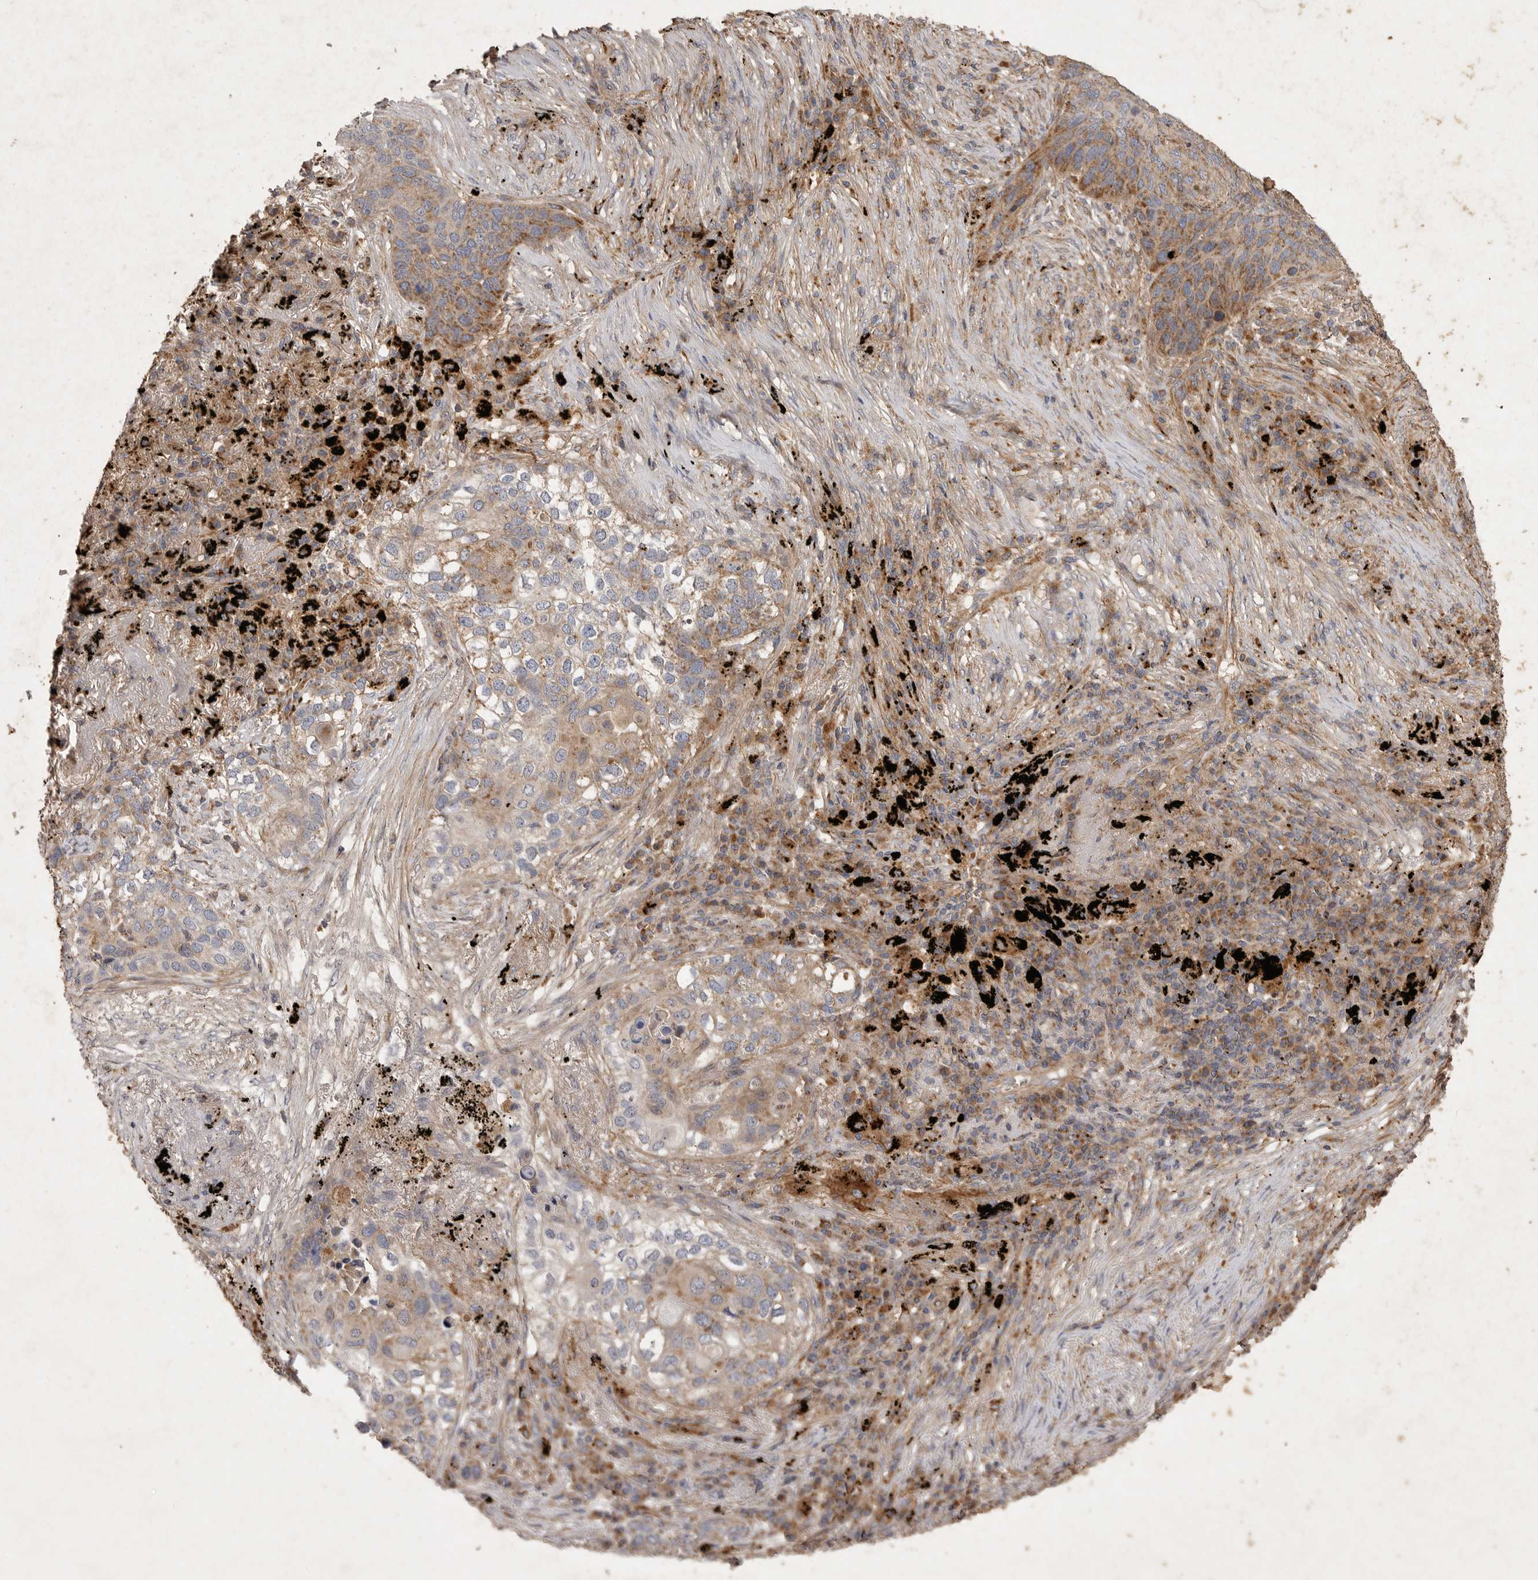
{"staining": {"intensity": "moderate", "quantity": ">75%", "location": "cytoplasmic/membranous"}, "tissue": "lung cancer", "cell_type": "Tumor cells", "image_type": "cancer", "snomed": [{"axis": "morphology", "description": "Squamous cell carcinoma, NOS"}, {"axis": "topography", "description": "Lung"}], "caption": "Moderate cytoplasmic/membranous expression for a protein is identified in about >75% of tumor cells of lung squamous cell carcinoma using immunohistochemistry.", "gene": "MRPL41", "patient": {"sex": "female", "age": 63}}